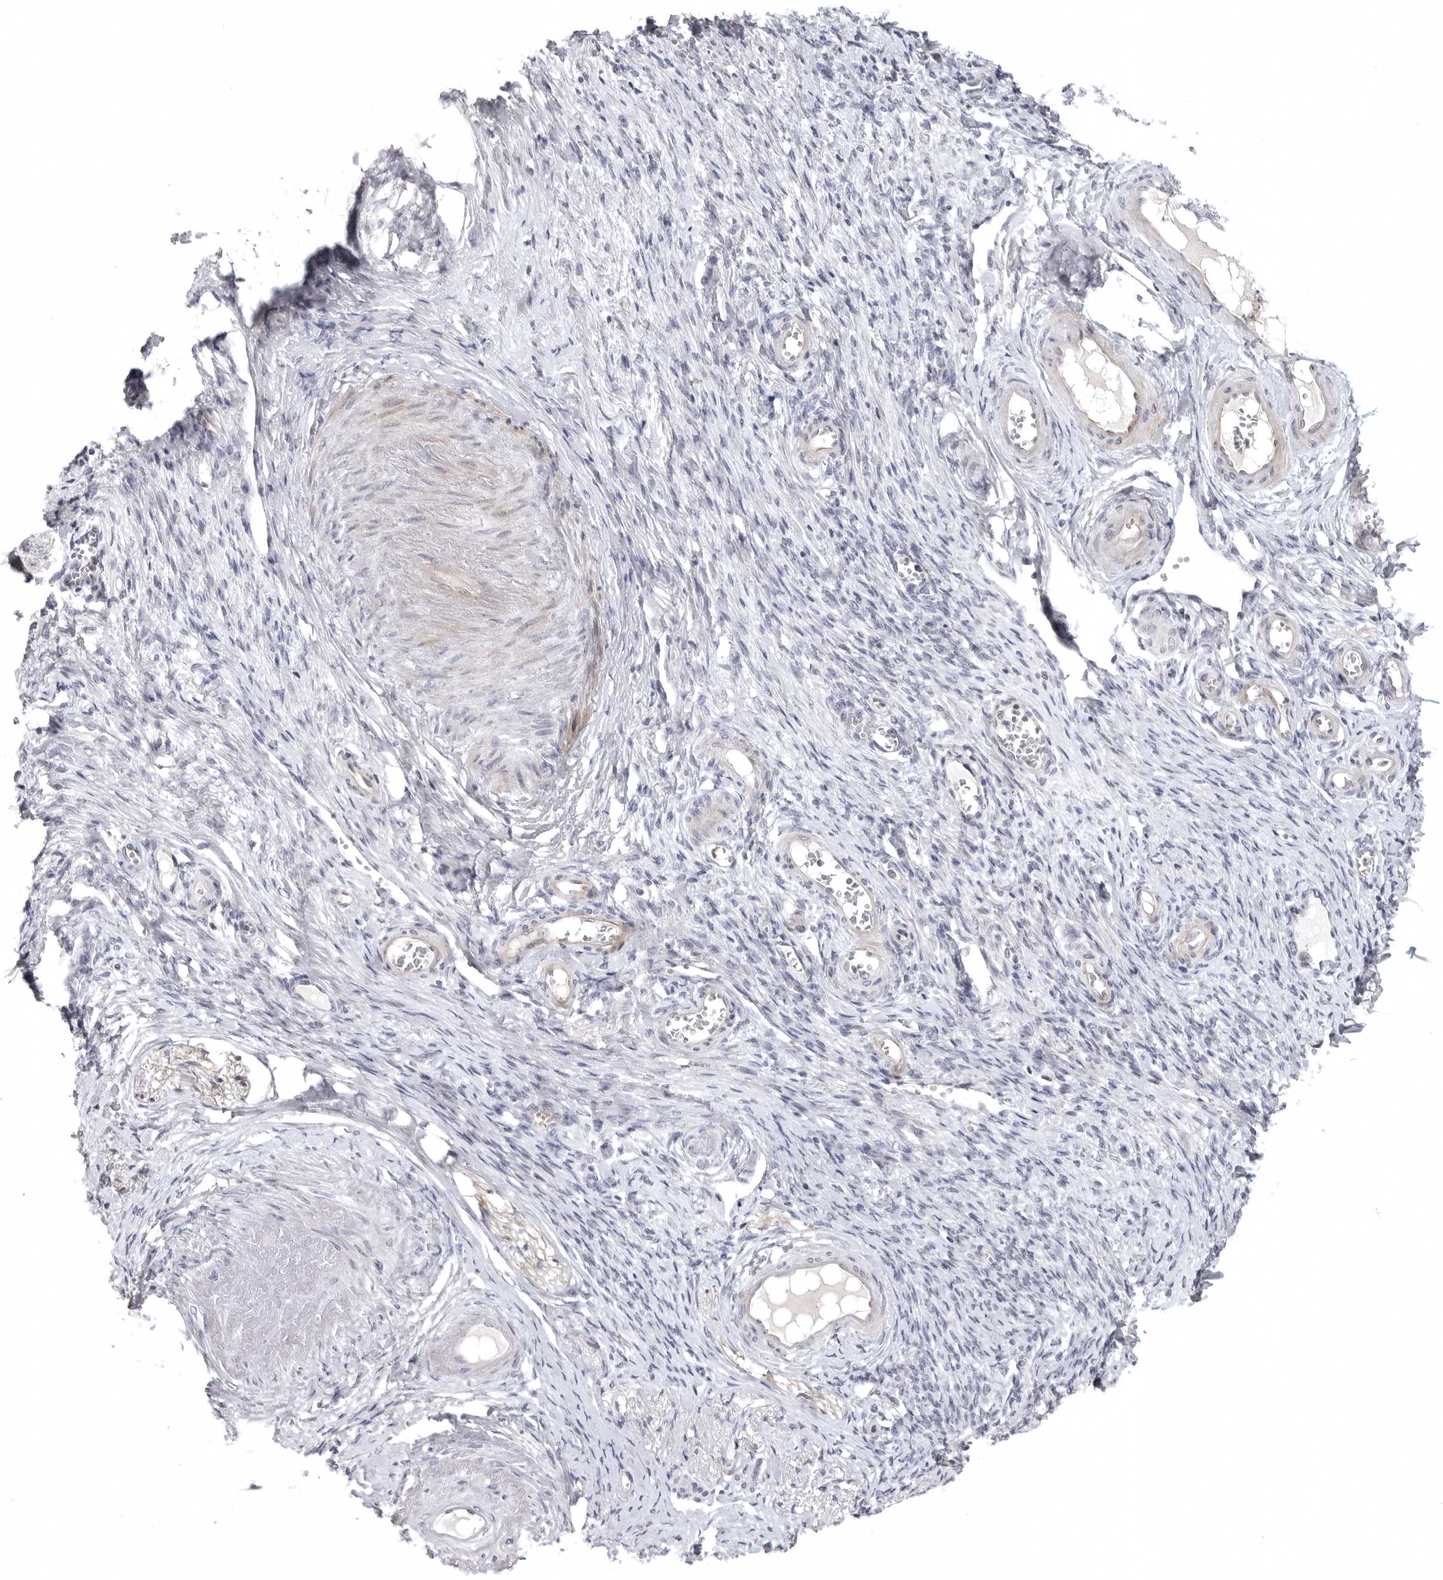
{"staining": {"intensity": "negative", "quantity": "none", "location": "none"}, "tissue": "adipose tissue", "cell_type": "Adipocytes", "image_type": "normal", "snomed": [{"axis": "morphology", "description": "Normal tissue, NOS"}, {"axis": "topography", "description": "Vascular tissue"}, {"axis": "topography", "description": "Fallopian tube"}, {"axis": "topography", "description": "Ovary"}], "caption": "A high-resolution photomicrograph shows immunohistochemistry (IHC) staining of benign adipose tissue, which exhibits no significant expression in adipocytes.", "gene": "CD300LD", "patient": {"sex": "female", "age": 67}}